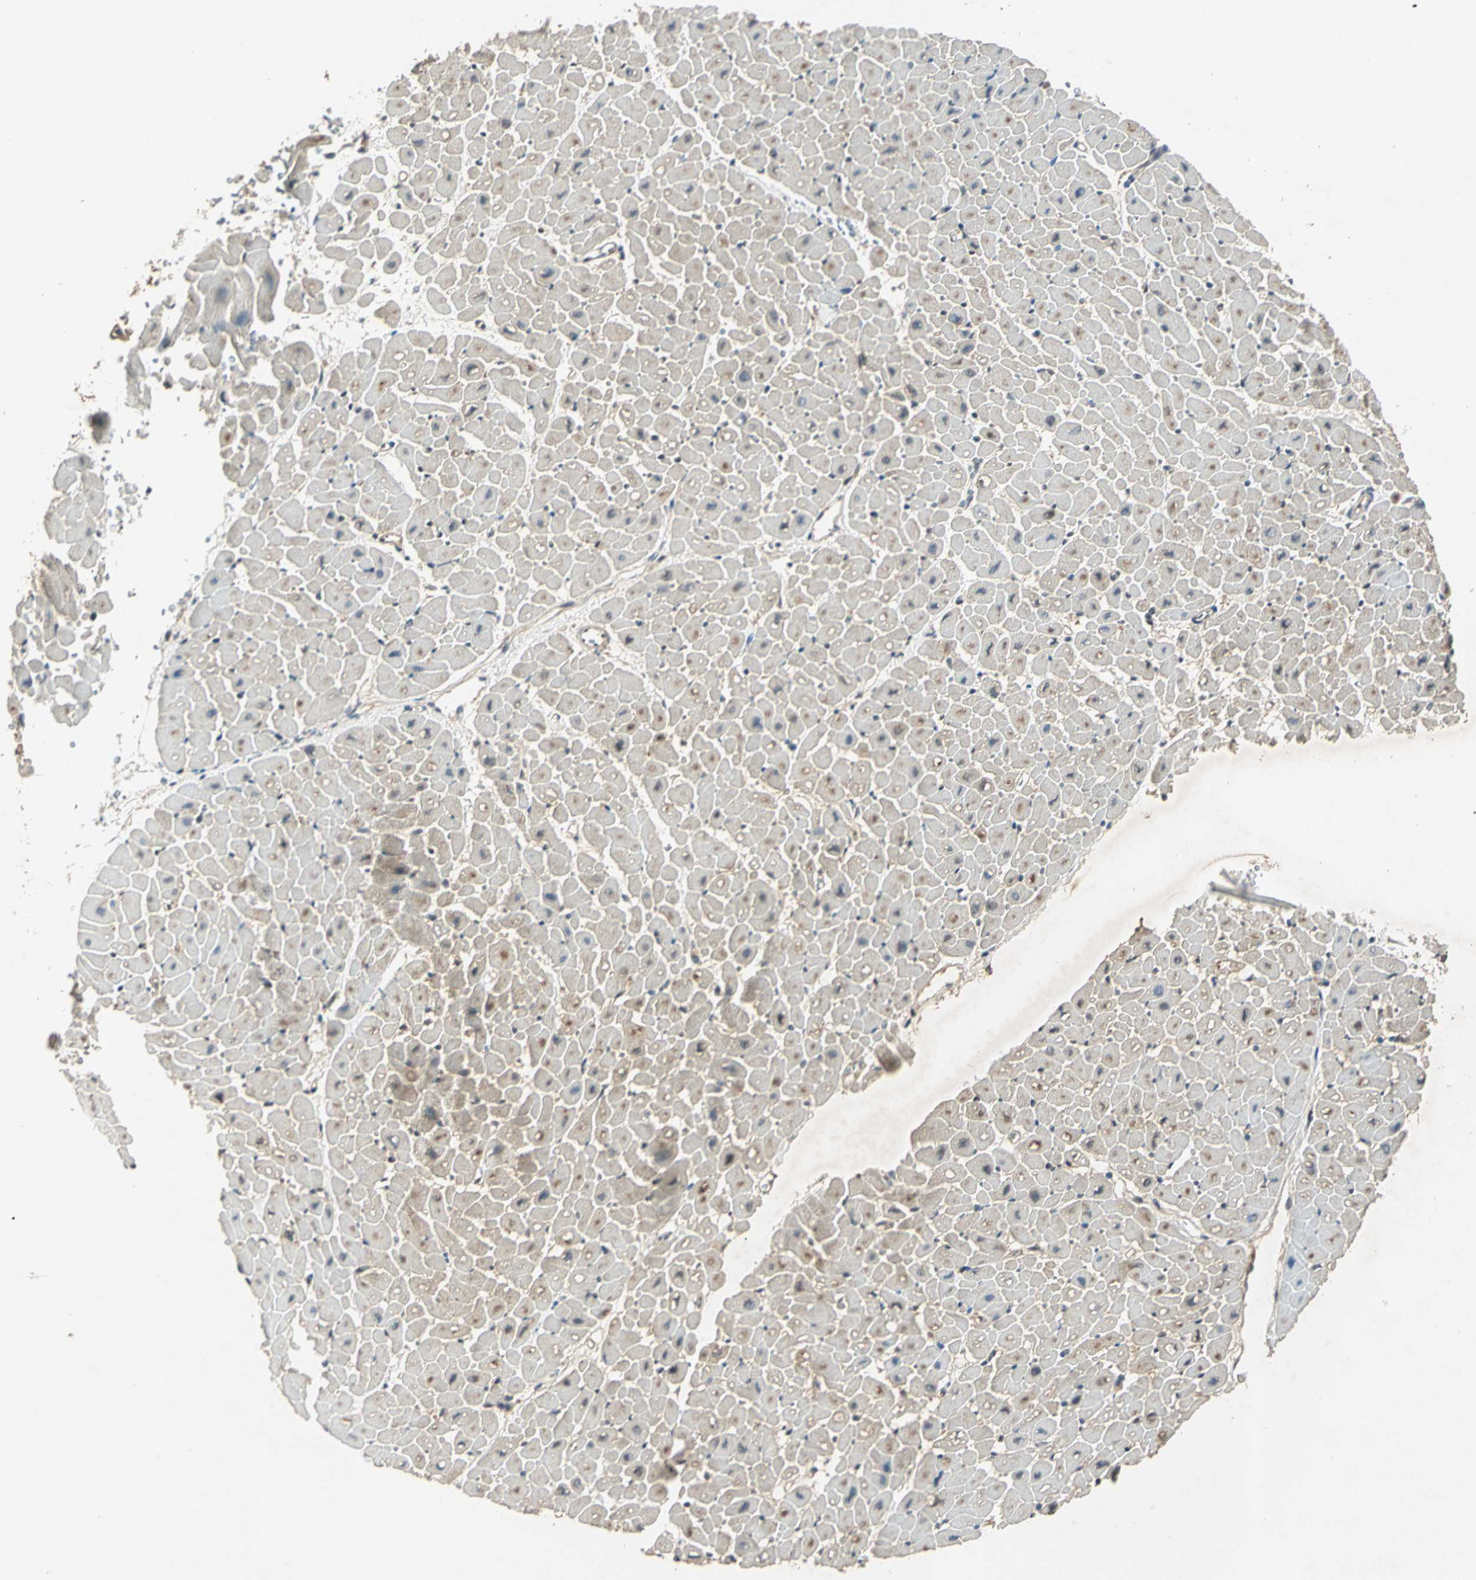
{"staining": {"intensity": "weak", "quantity": ">75%", "location": "cytoplasmic/membranous"}, "tissue": "heart muscle", "cell_type": "Cardiomyocytes", "image_type": "normal", "snomed": [{"axis": "morphology", "description": "Normal tissue, NOS"}, {"axis": "topography", "description": "Heart"}], "caption": "Immunohistochemistry (IHC) photomicrograph of unremarkable human heart muscle stained for a protein (brown), which shows low levels of weak cytoplasmic/membranous expression in about >75% of cardiomyocytes.", "gene": "RRM2B", "patient": {"sex": "male", "age": 45}}